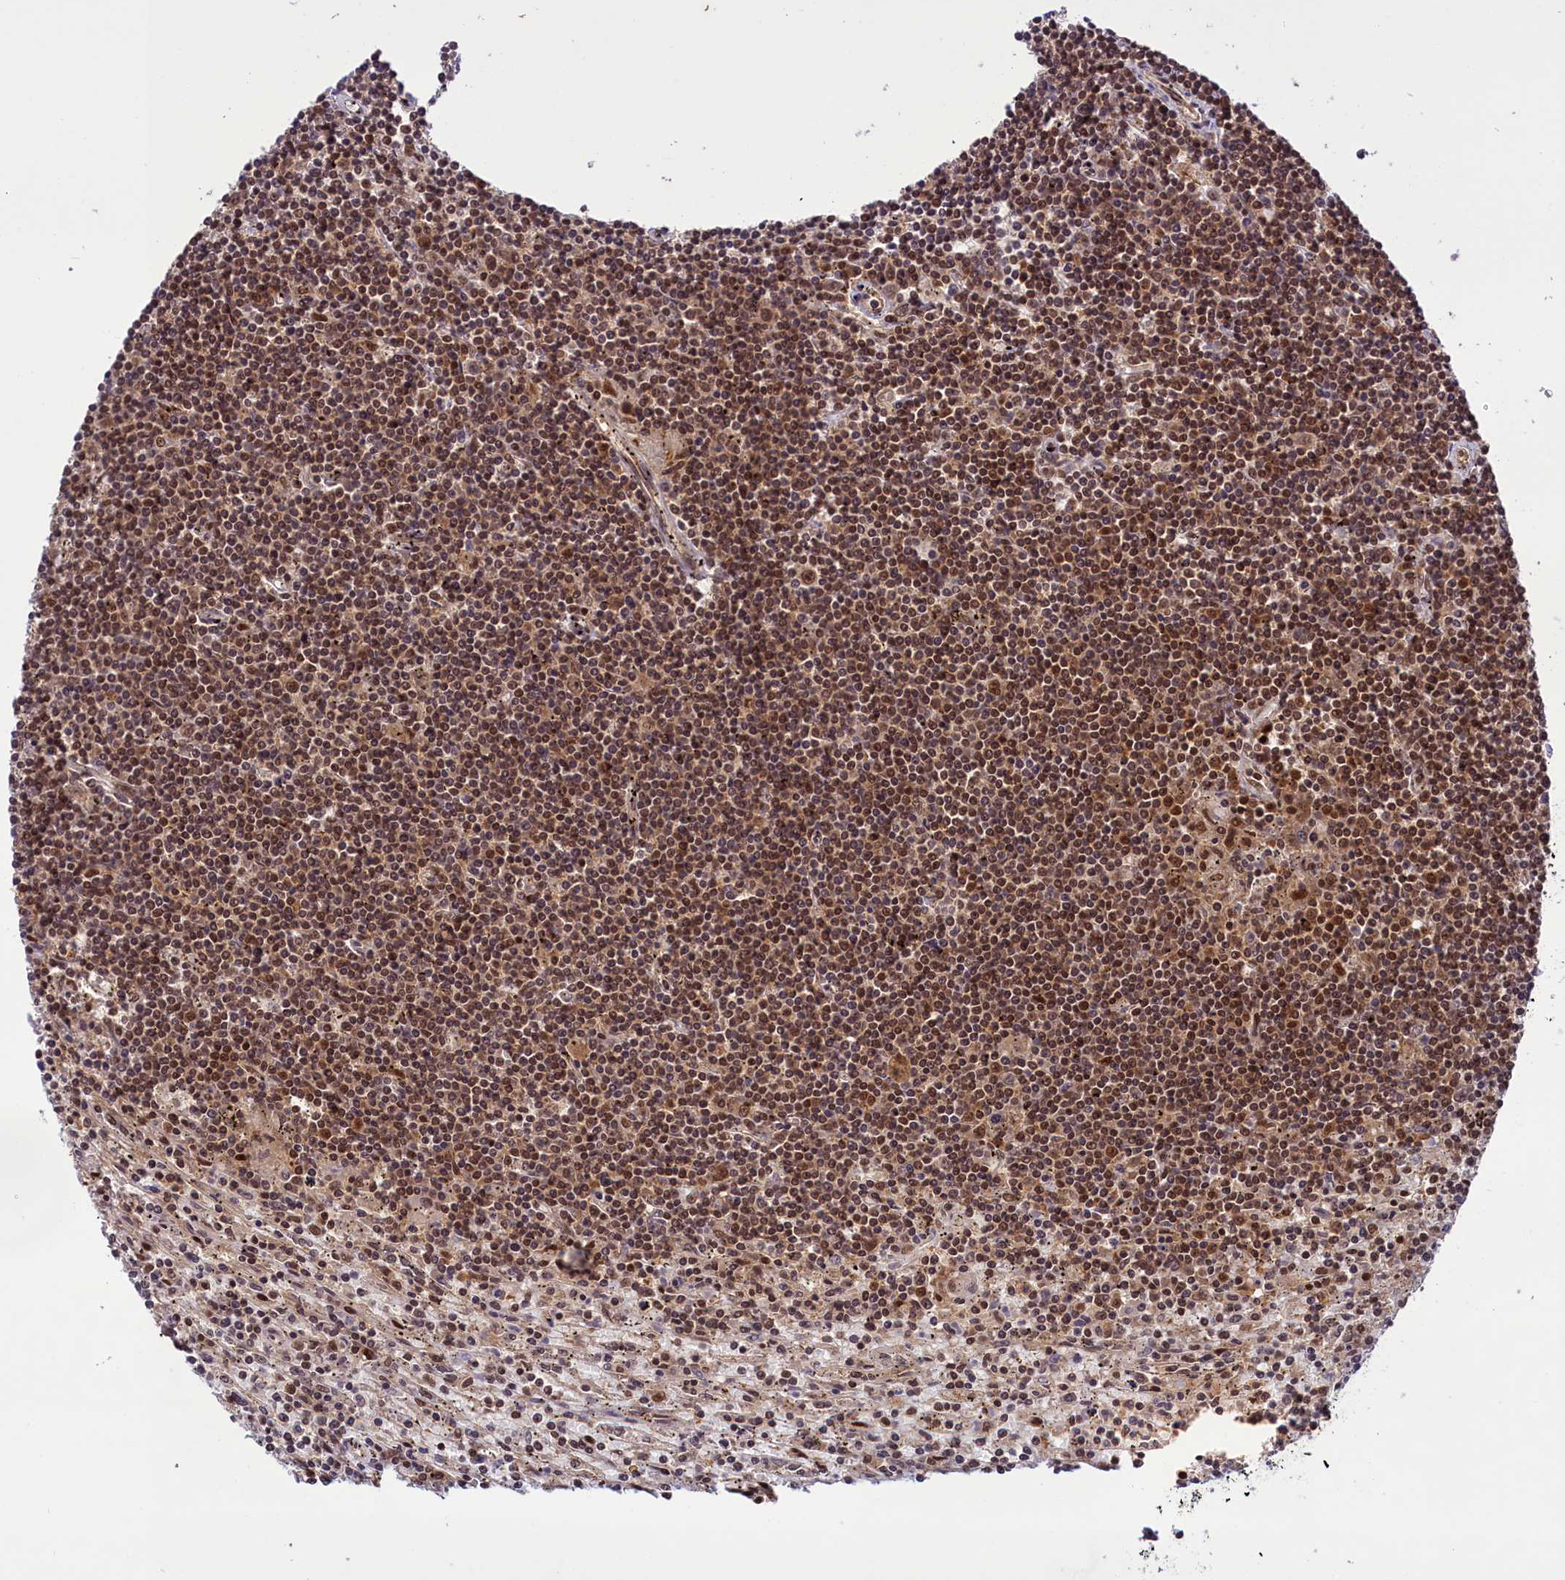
{"staining": {"intensity": "moderate", "quantity": ">75%", "location": "nuclear"}, "tissue": "lymphoma", "cell_type": "Tumor cells", "image_type": "cancer", "snomed": [{"axis": "morphology", "description": "Malignant lymphoma, non-Hodgkin's type, Low grade"}, {"axis": "topography", "description": "Spleen"}], "caption": "Immunohistochemical staining of human lymphoma demonstrates moderate nuclear protein staining in about >75% of tumor cells. (Brightfield microscopy of DAB IHC at high magnification).", "gene": "SLC7A6OS", "patient": {"sex": "male", "age": 76}}